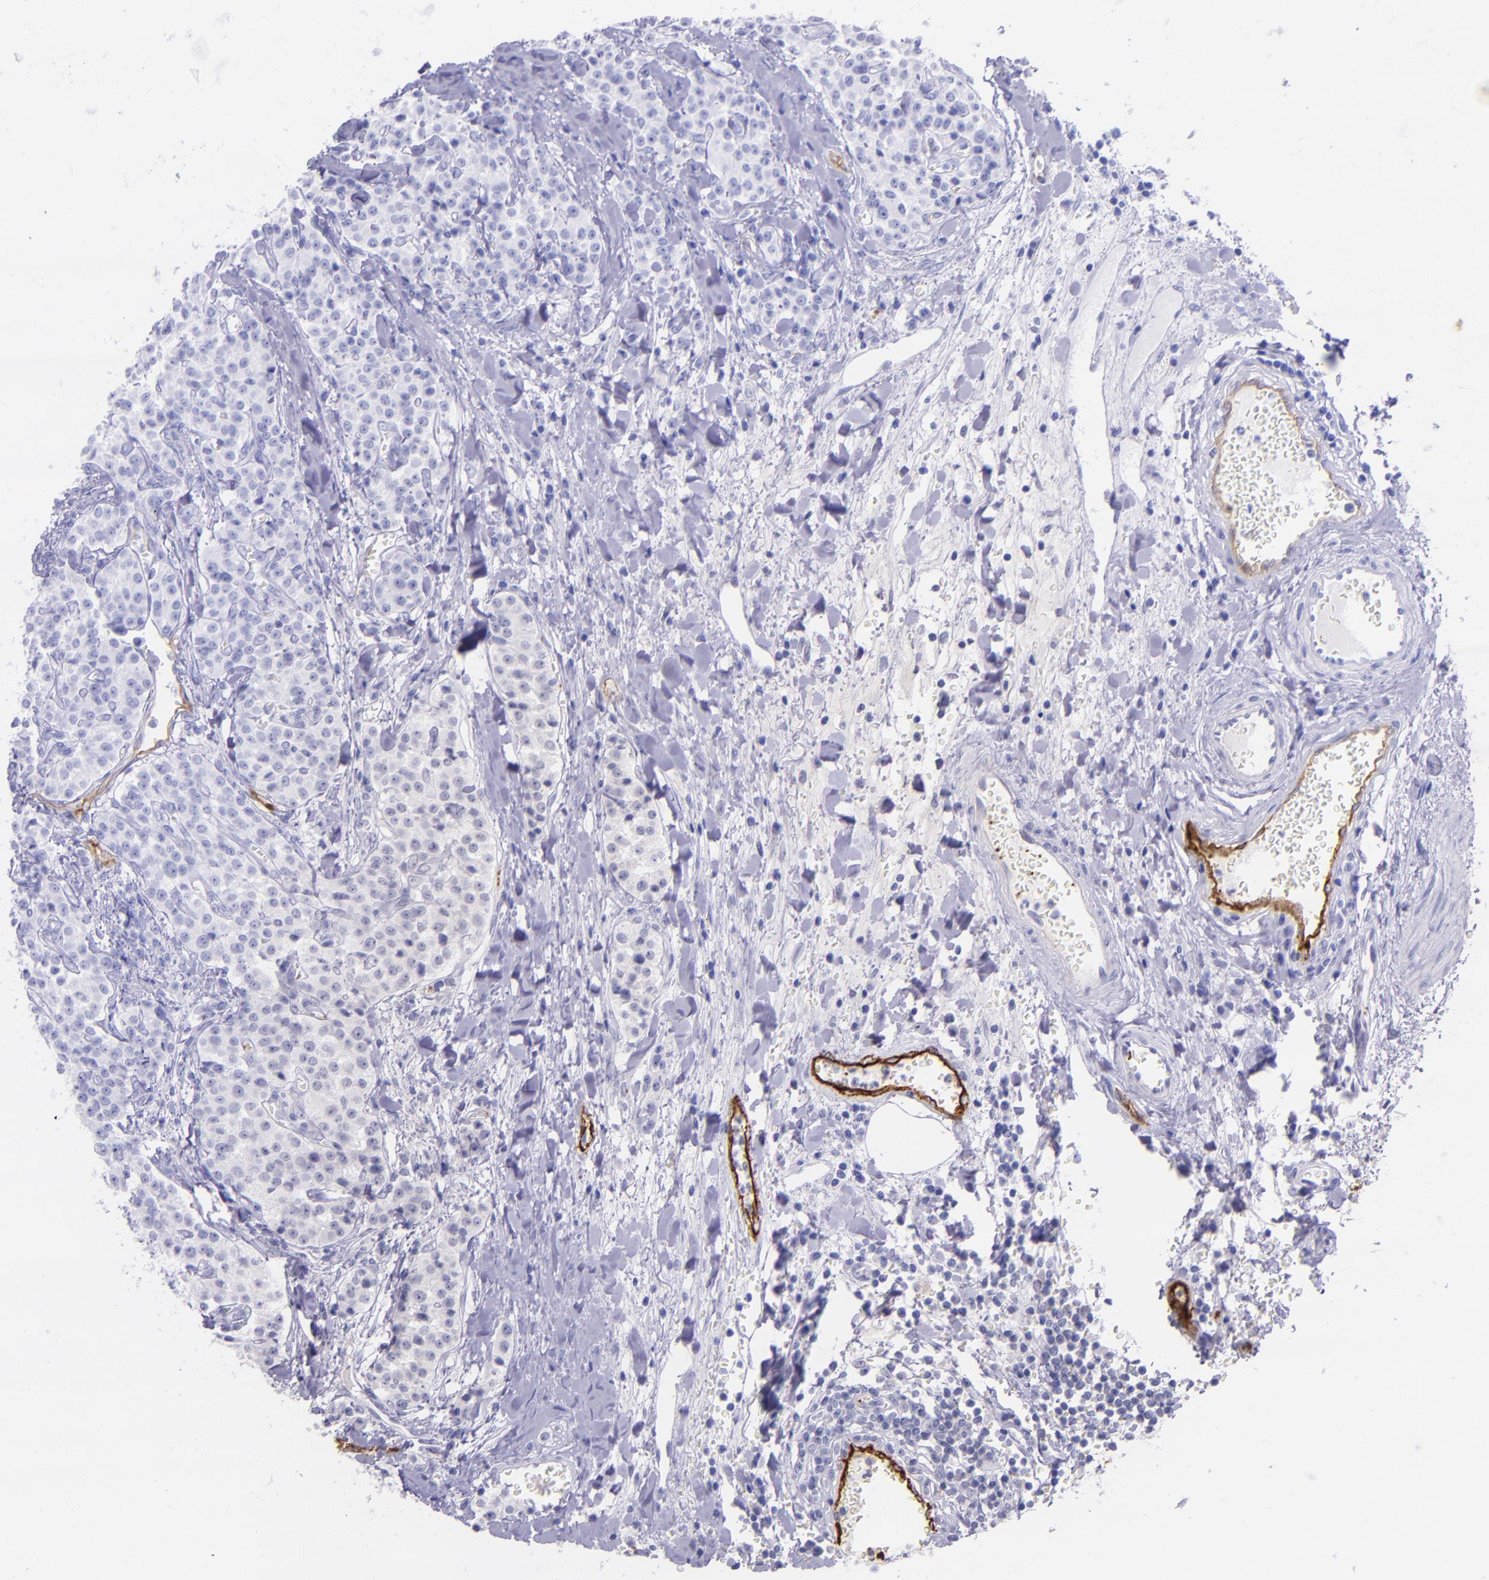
{"staining": {"intensity": "negative", "quantity": "none", "location": "none"}, "tissue": "carcinoid", "cell_type": "Tumor cells", "image_type": "cancer", "snomed": [{"axis": "morphology", "description": "Carcinoid, malignant, NOS"}, {"axis": "topography", "description": "Stomach"}], "caption": "Tumor cells show no significant expression in carcinoid. (Brightfield microscopy of DAB (3,3'-diaminobenzidine) immunohistochemistry (IHC) at high magnification).", "gene": "SELE", "patient": {"sex": "female", "age": 76}}